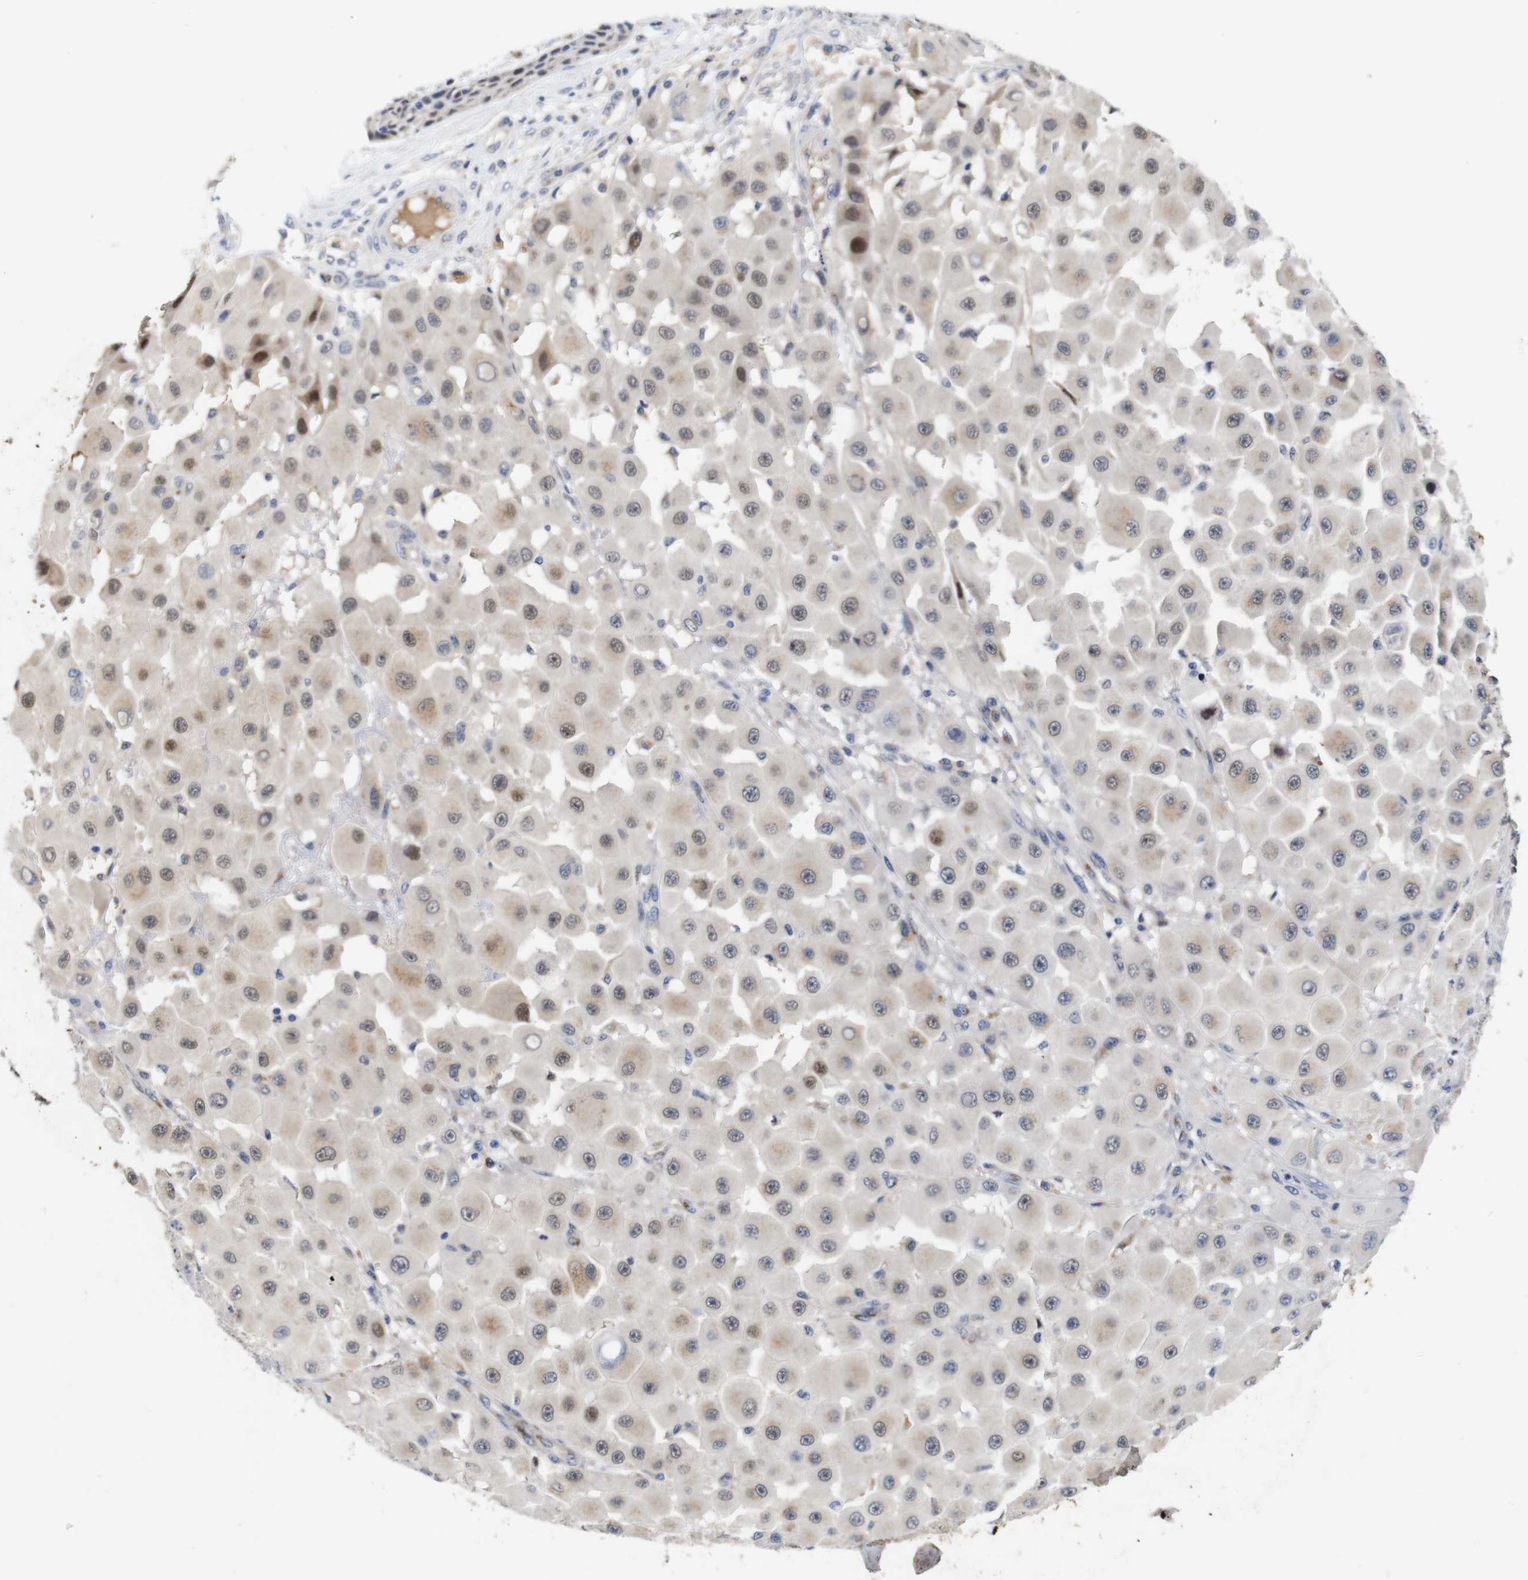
{"staining": {"intensity": "strong", "quantity": "<25%", "location": "nuclear"}, "tissue": "melanoma", "cell_type": "Tumor cells", "image_type": "cancer", "snomed": [{"axis": "morphology", "description": "Malignant melanoma, NOS"}, {"axis": "topography", "description": "Skin"}], "caption": "Immunohistochemical staining of human melanoma exhibits medium levels of strong nuclear staining in about <25% of tumor cells.", "gene": "FURIN", "patient": {"sex": "female", "age": 81}}